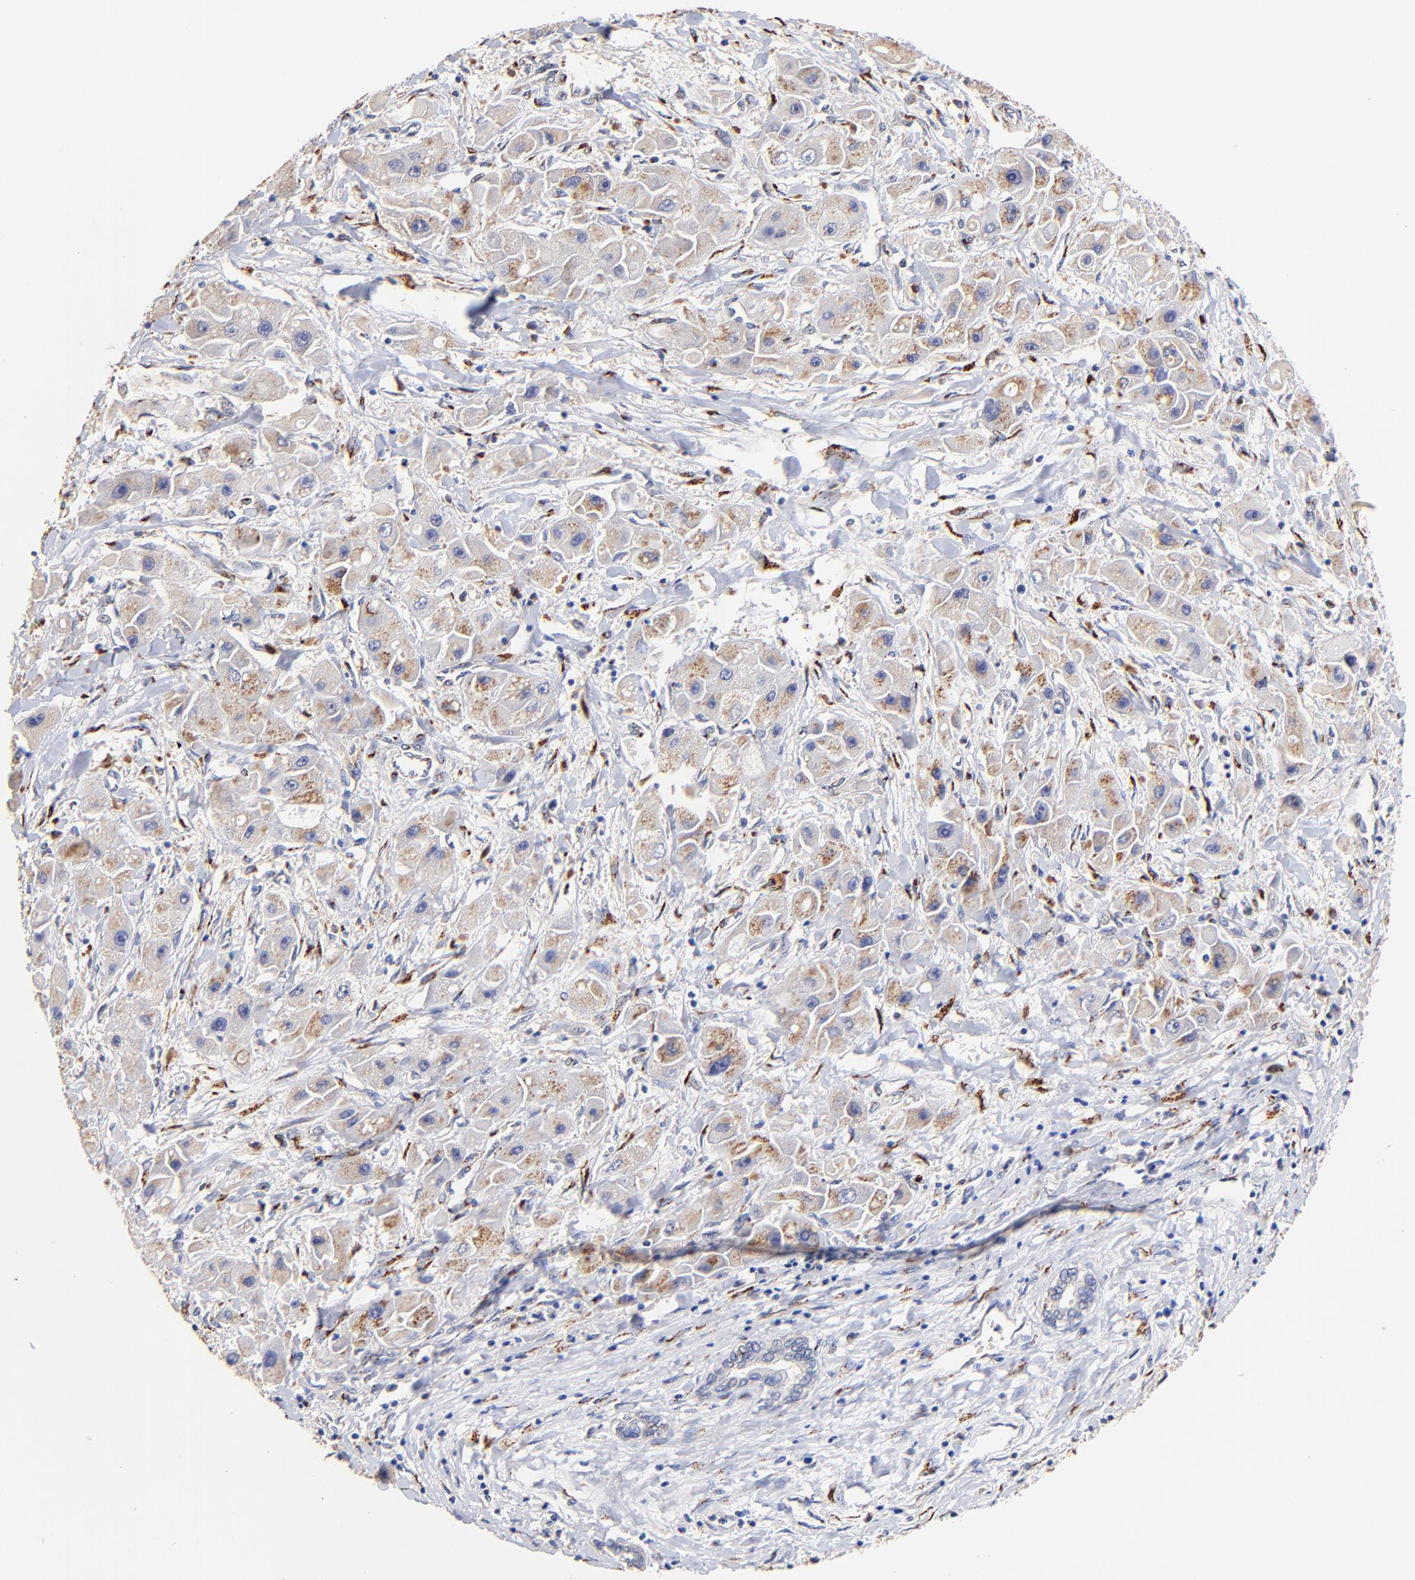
{"staining": {"intensity": "weak", "quantity": "<25%", "location": "cytoplasmic/membranous"}, "tissue": "liver cancer", "cell_type": "Tumor cells", "image_type": "cancer", "snomed": [{"axis": "morphology", "description": "Carcinoma, Hepatocellular, NOS"}, {"axis": "topography", "description": "Liver"}], "caption": "DAB immunohistochemical staining of liver hepatocellular carcinoma exhibits no significant positivity in tumor cells.", "gene": "FMNL3", "patient": {"sex": "male", "age": 24}}